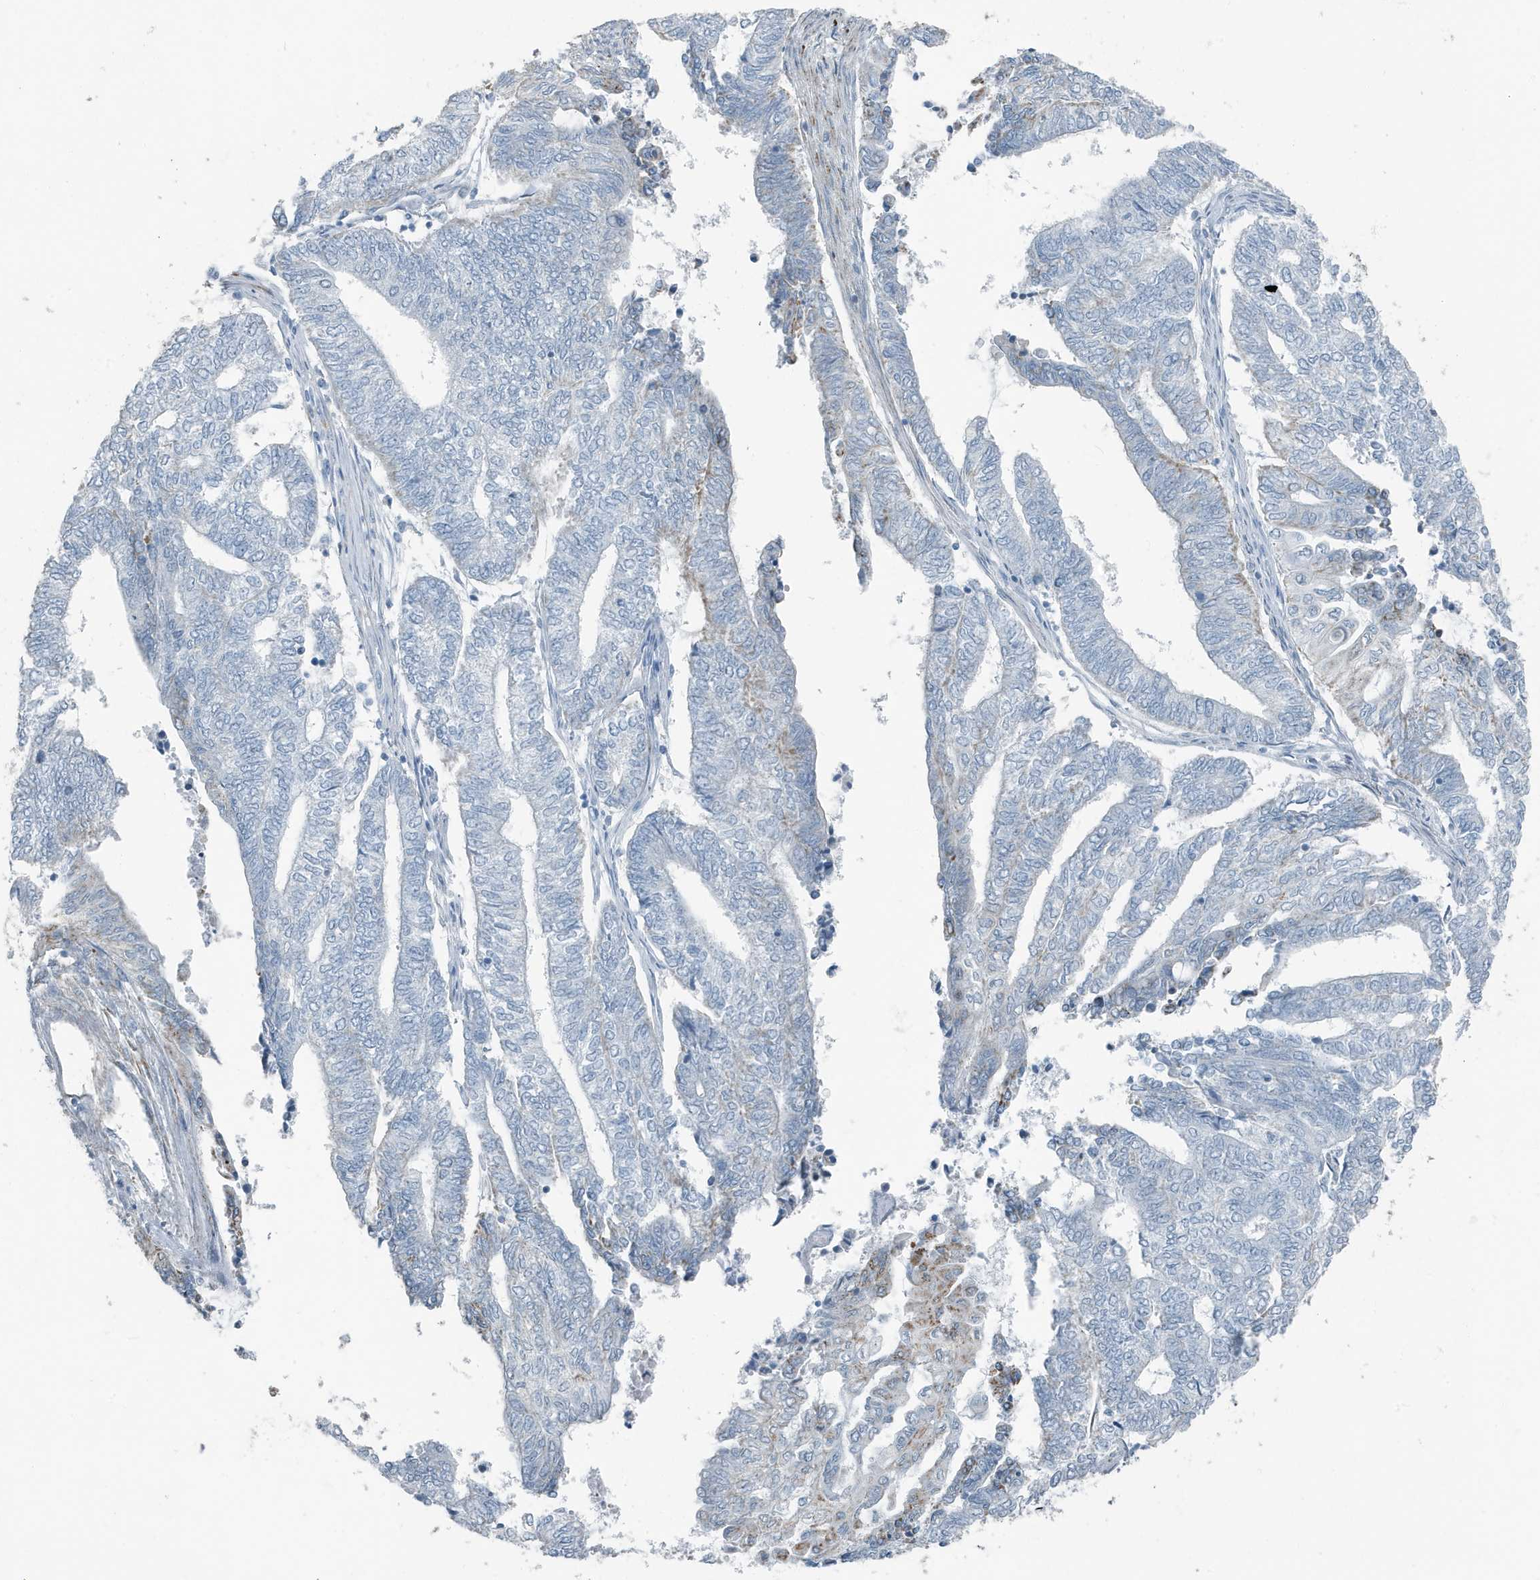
{"staining": {"intensity": "negative", "quantity": "none", "location": "none"}, "tissue": "endometrial cancer", "cell_type": "Tumor cells", "image_type": "cancer", "snomed": [{"axis": "morphology", "description": "Adenocarcinoma, NOS"}, {"axis": "topography", "description": "Uterus"}, {"axis": "topography", "description": "Endometrium"}], "caption": "Tumor cells show no significant protein staining in endometrial adenocarcinoma.", "gene": "FAM162A", "patient": {"sex": "female", "age": 70}}